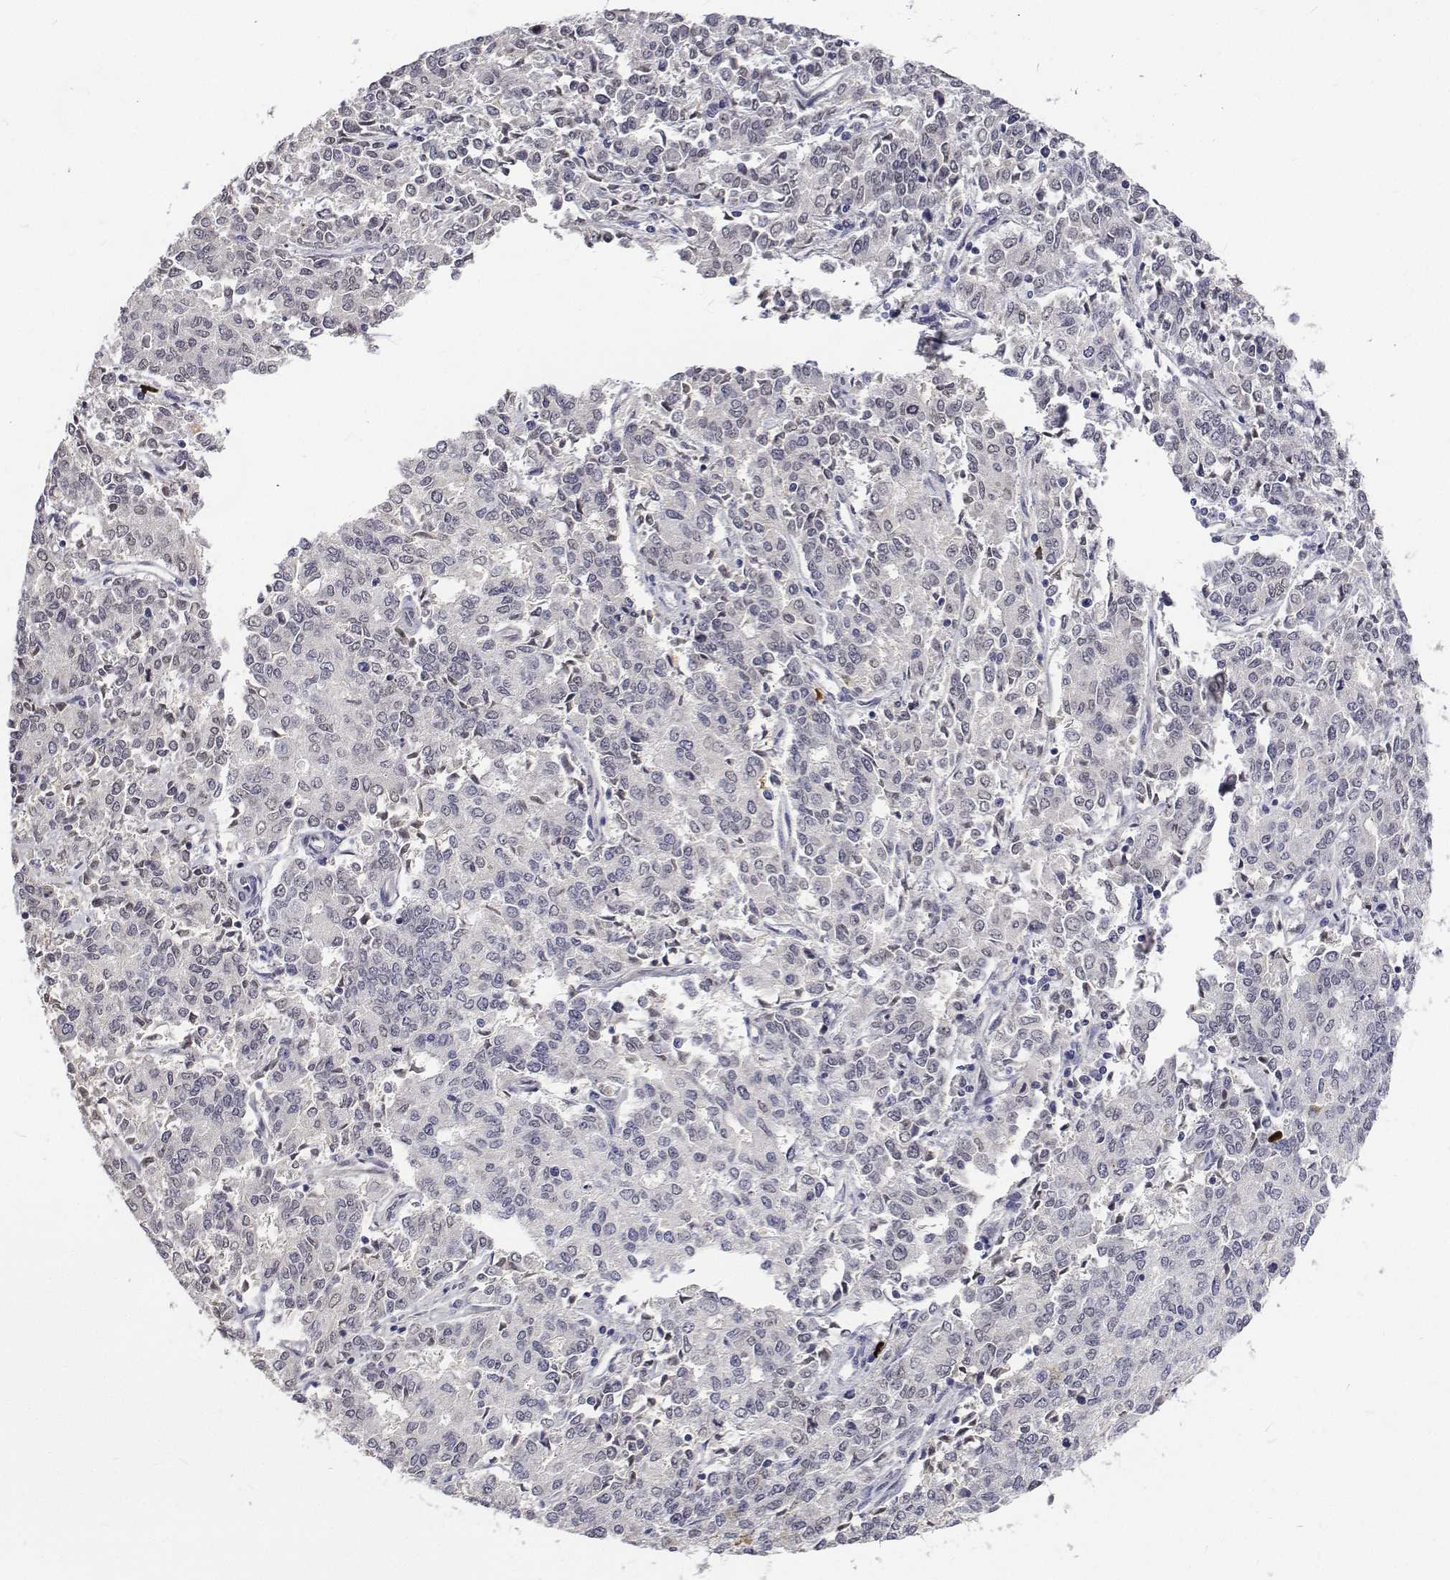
{"staining": {"intensity": "negative", "quantity": "none", "location": "none"}, "tissue": "endometrial cancer", "cell_type": "Tumor cells", "image_type": "cancer", "snomed": [{"axis": "morphology", "description": "Adenocarcinoma, NOS"}, {"axis": "topography", "description": "Endometrium"}], "caption": "An image of human endometrial cancer is negative for staining in tumor cells. The staining is performed using DAB (3,3'-diaminobenzidine) brown chromogen with nuclei counter-stained in using hematoxylin.", "gene": "ATRX", "patient": {"sex": "female", "age": 50}}